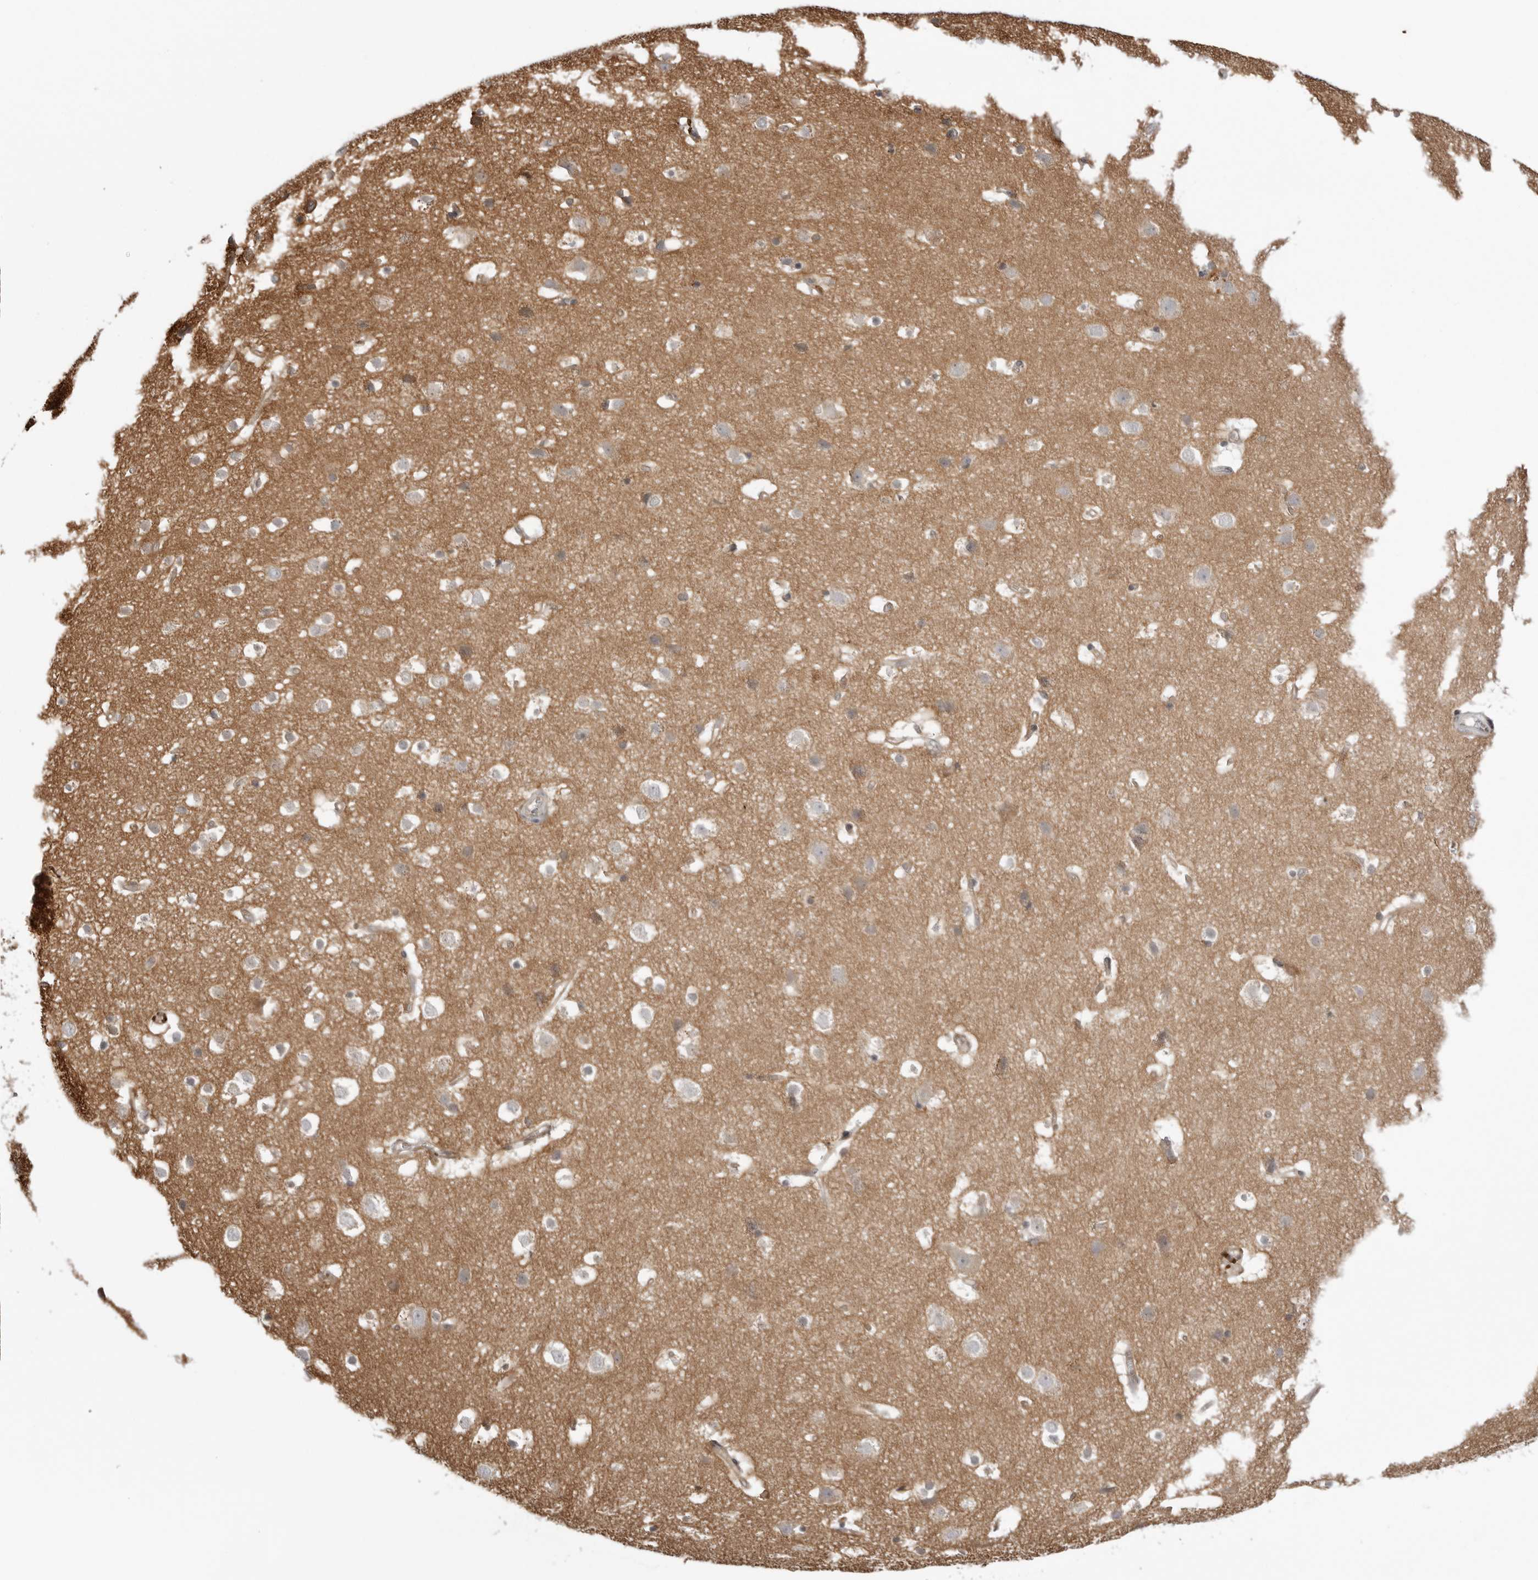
{"staining": {"intensity": "moderate", "quantity": ">75%", "location": "cytoplasmic/membranous"}, "tissue": "cerebral cortex", "cell_type": "Endothelial cells", "image_type": "normal", "snomed": [{"axis": "morphology", "description": "Normal tissue, NOS"}, {"axis": "topography", "description": "Cerebral cortex"}], "caption": "Protein expression analysis of benign human cerebral cortex reveals moderate cytoplasmic/membranous positivity in approximately >75% of endothelial cells. (brown staining indicates protein expression, while blue staining denotes nuclei).", "gene": "ARL5A", "patient": {"sex": "male", "age": 54}}